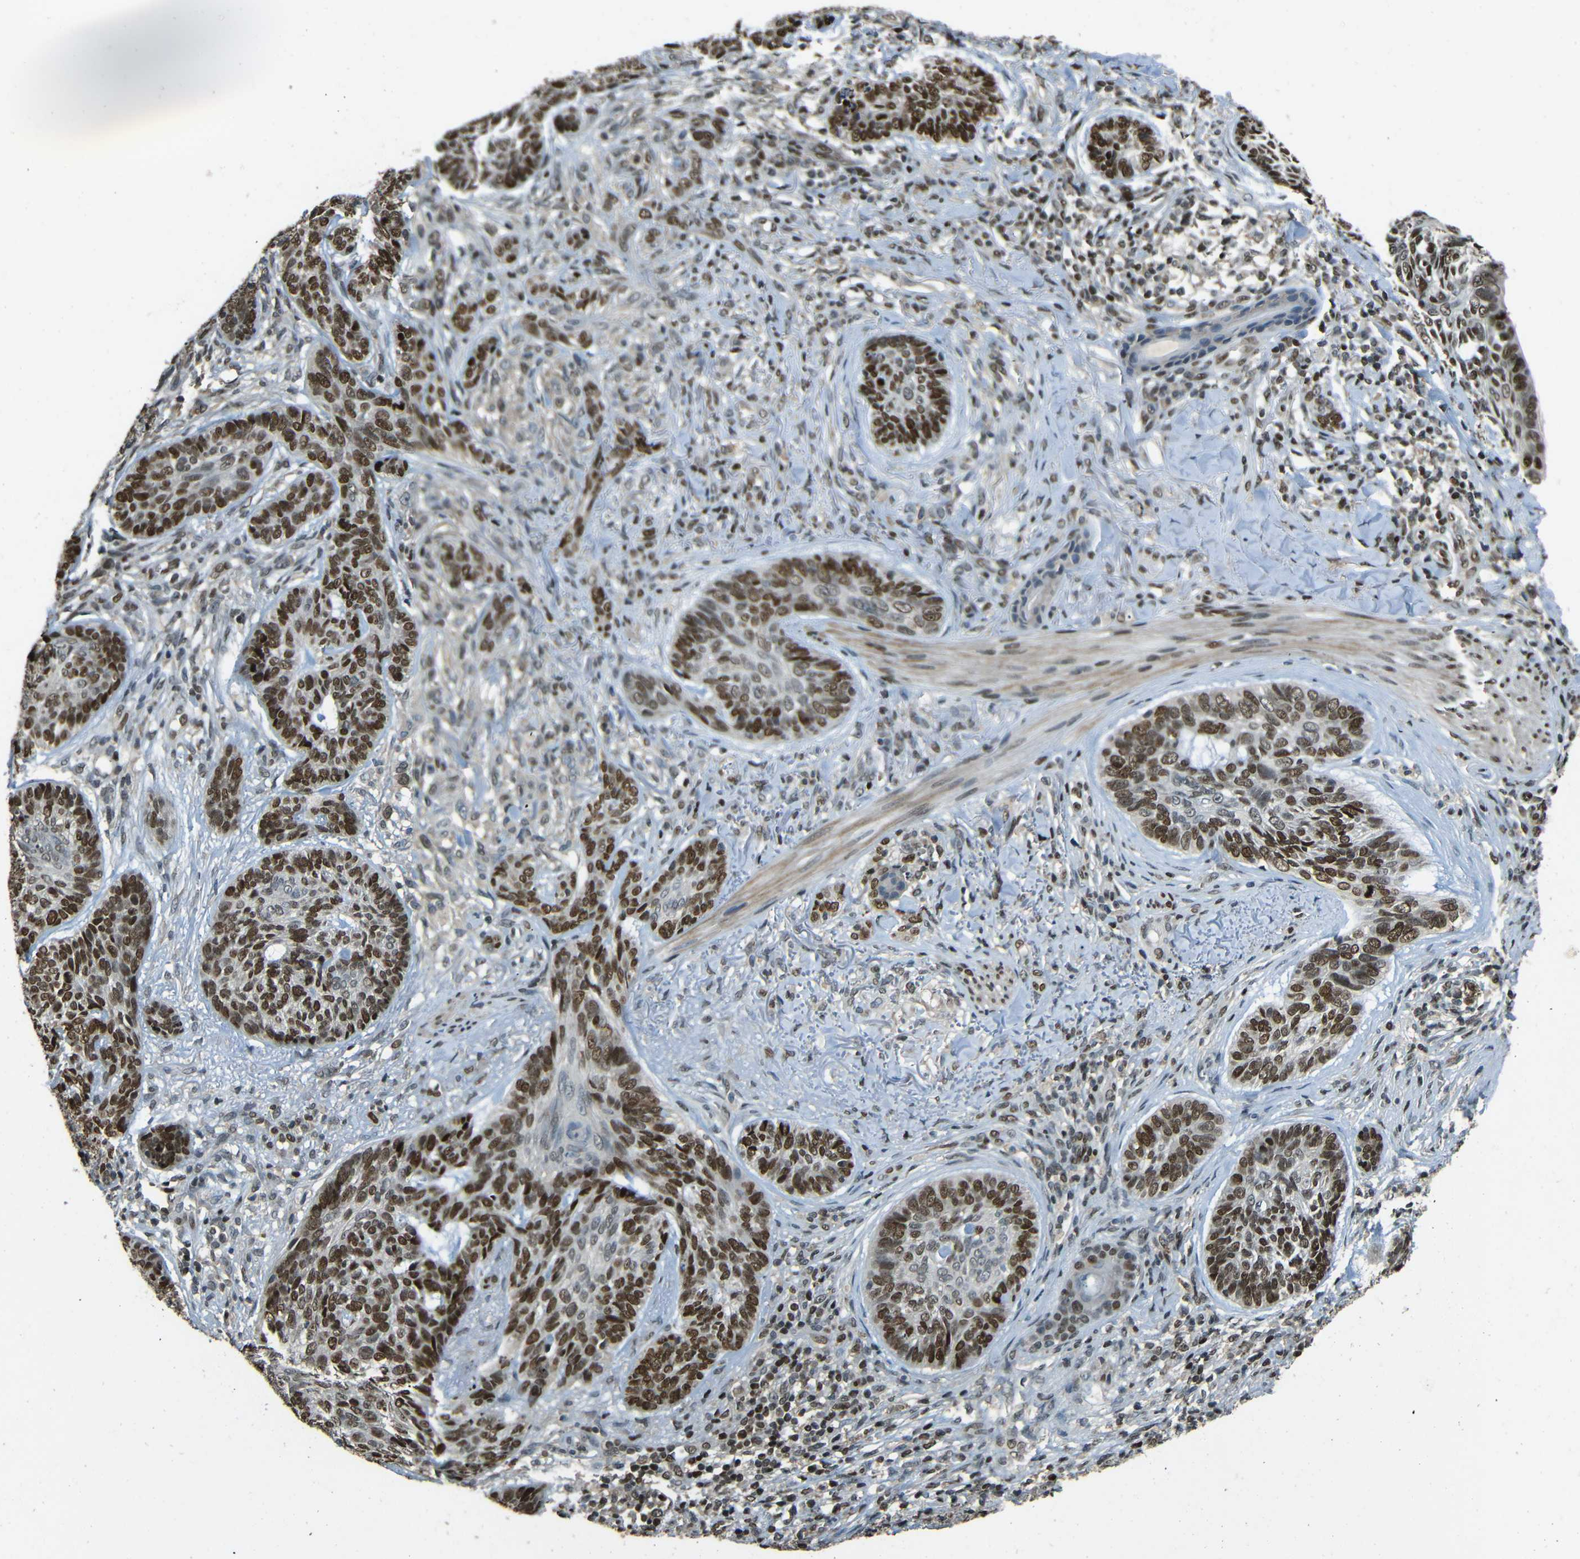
{"staining": {"intensity": "strong", "quantity": "25%-75%", "location": "nuclear"}, "tissue": "skin cancer", "cell_type": "Tumor cells", "image_type": "cancer", "snomed": [{"axis": "morphology", "description": "Basal cell carcinoma"}, {"axis": "topography", "description": "Skin"}], "caption": "Immunohistochemistry (IHC) (DAB (3,3'-diaminobenzidine)) staining of skin cancer shows strong nuclear protein positivity in about 25%-75% of tumor cells. (brown staining indicates protein expression, while blue staining denotes nuclei).", "gene": "PSIP1", "patient": {"sex": "male", "age": 43}}